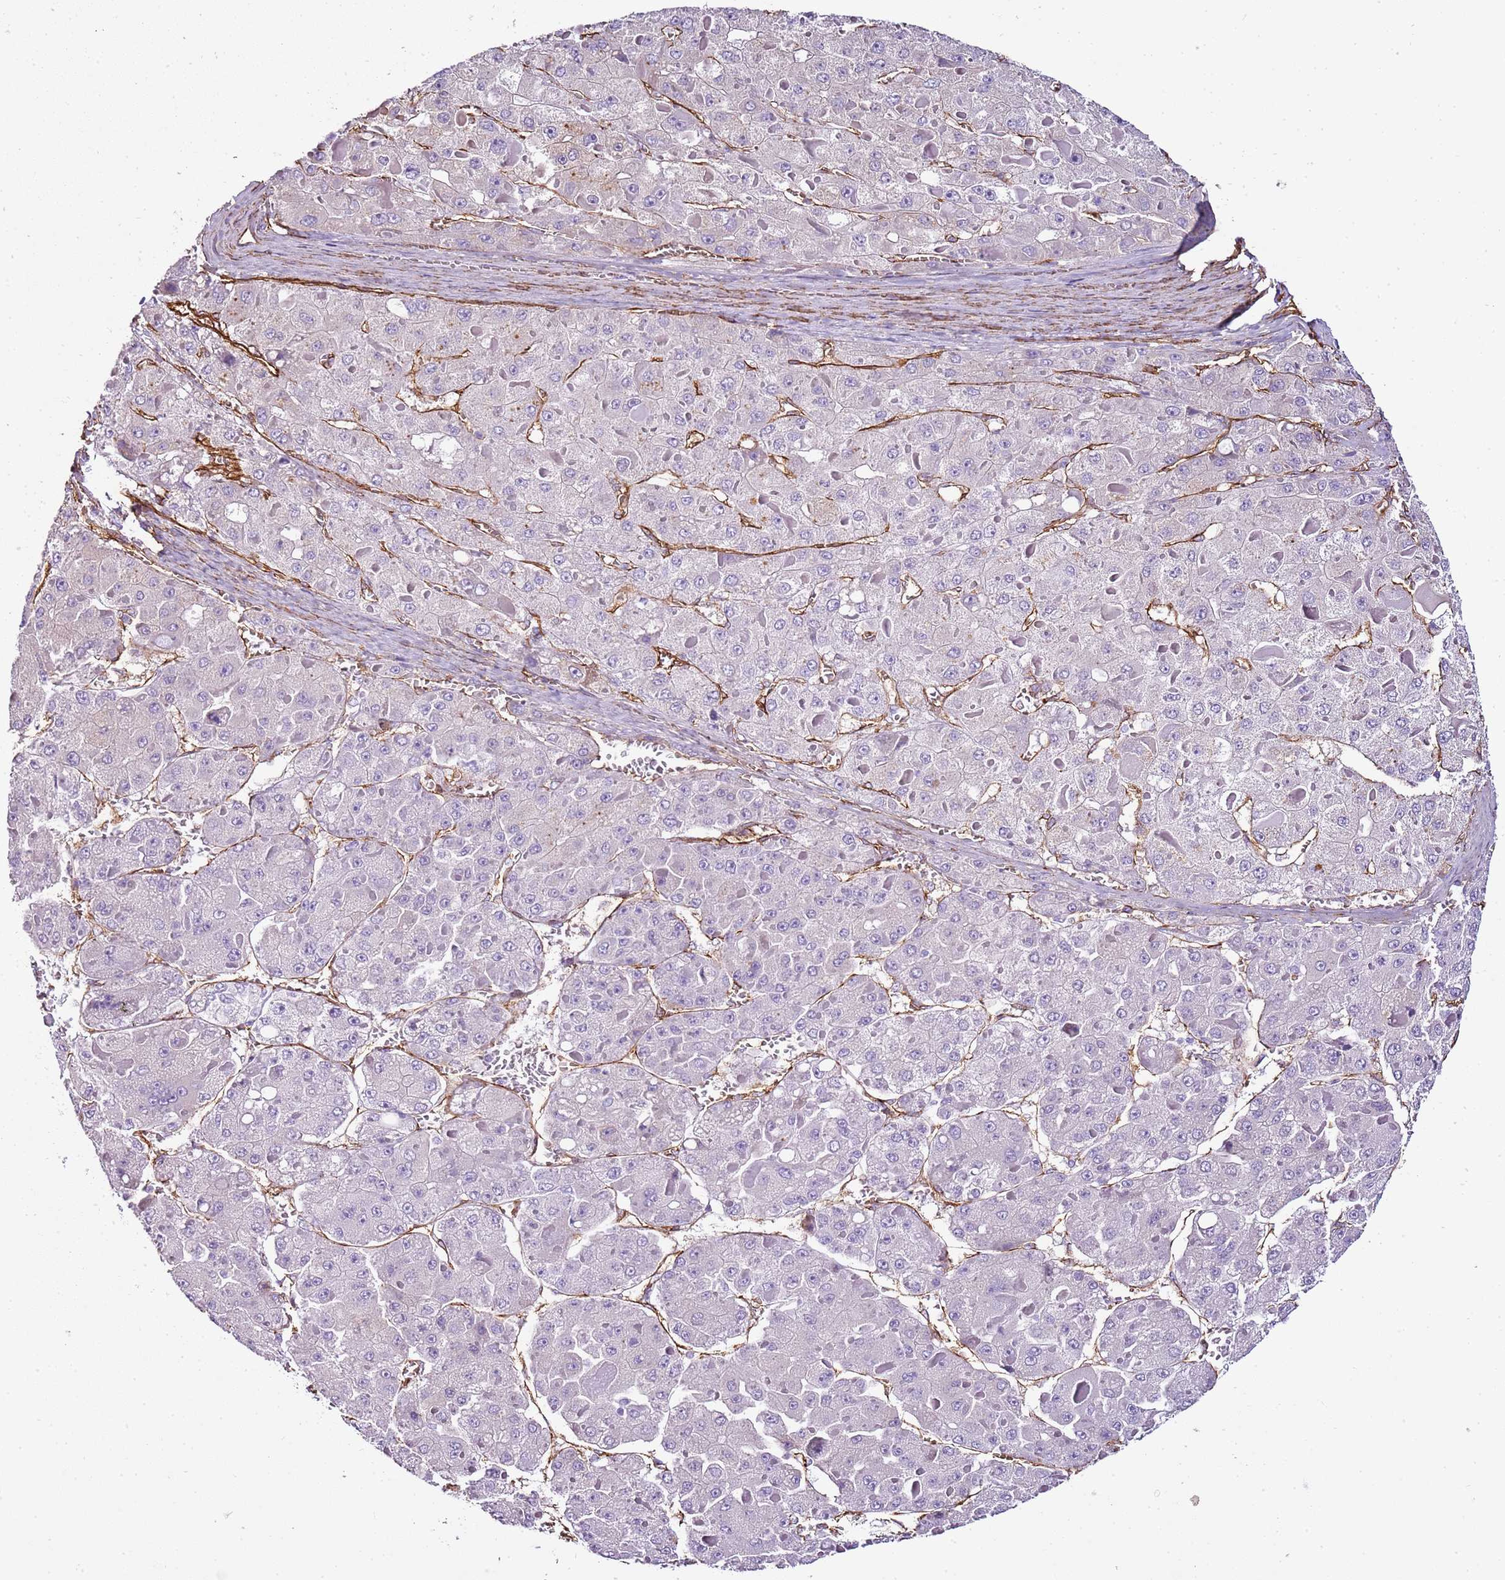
{"staining": {"intensity": "negative", "quantity": "none", "location": "none"}, "tissue": "liver cancer", "cell_type": "Tumor cells", "image_type": "cancer", "snomed": [{"axis": "morphology", "description": "Carcinoma, Hepatocellular, NOS"}, {"axis": "topography", "description": "Liver"}], "caption": "This is an immunohistochemistry image of human liver cancer. There is no positivity in tumor cells.", "gene": "CTDSPL", "patient": {"sex": "female", "age": 73}}